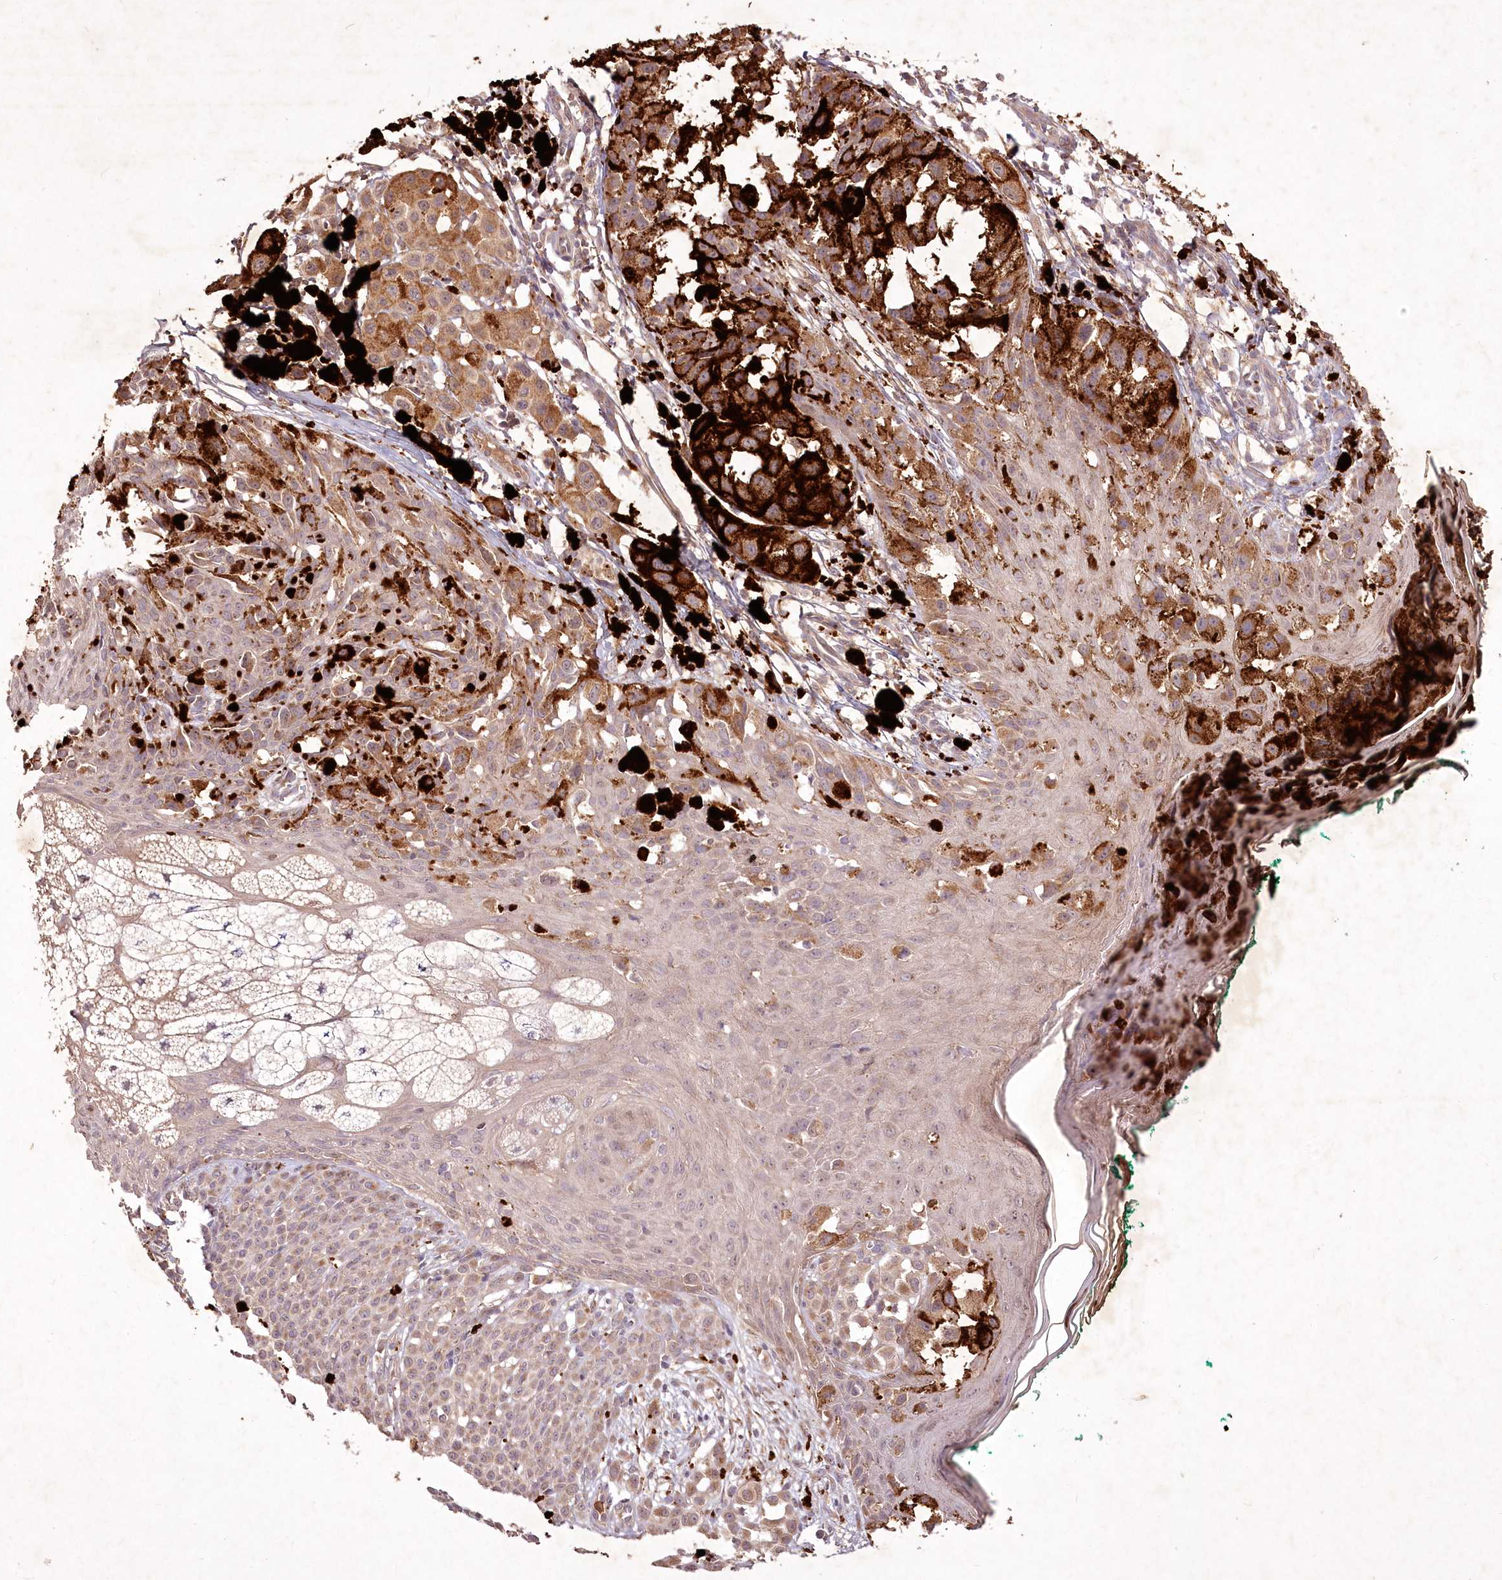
{"staining": {"intensity": "weak", "quantity": ">75%", "location": "cytoplasmic/membranous"}, "tissue": "melanoma", "cell_type": "Tumor cells", "image_type": "cancer", "snomed": [{"axis": "morphology", "description": "Malignant melanoma, NOS"}, {"axis": "topography", "description": "Skin of leg"}], "caption": "Protein staining of melanoma tissue demonstrates weak cytoplasmic/membranous positivity in approximately >75% of tumor cells.", "gene": "IRAK1BP1", "patient": {"sex": "female", "age": 72}}